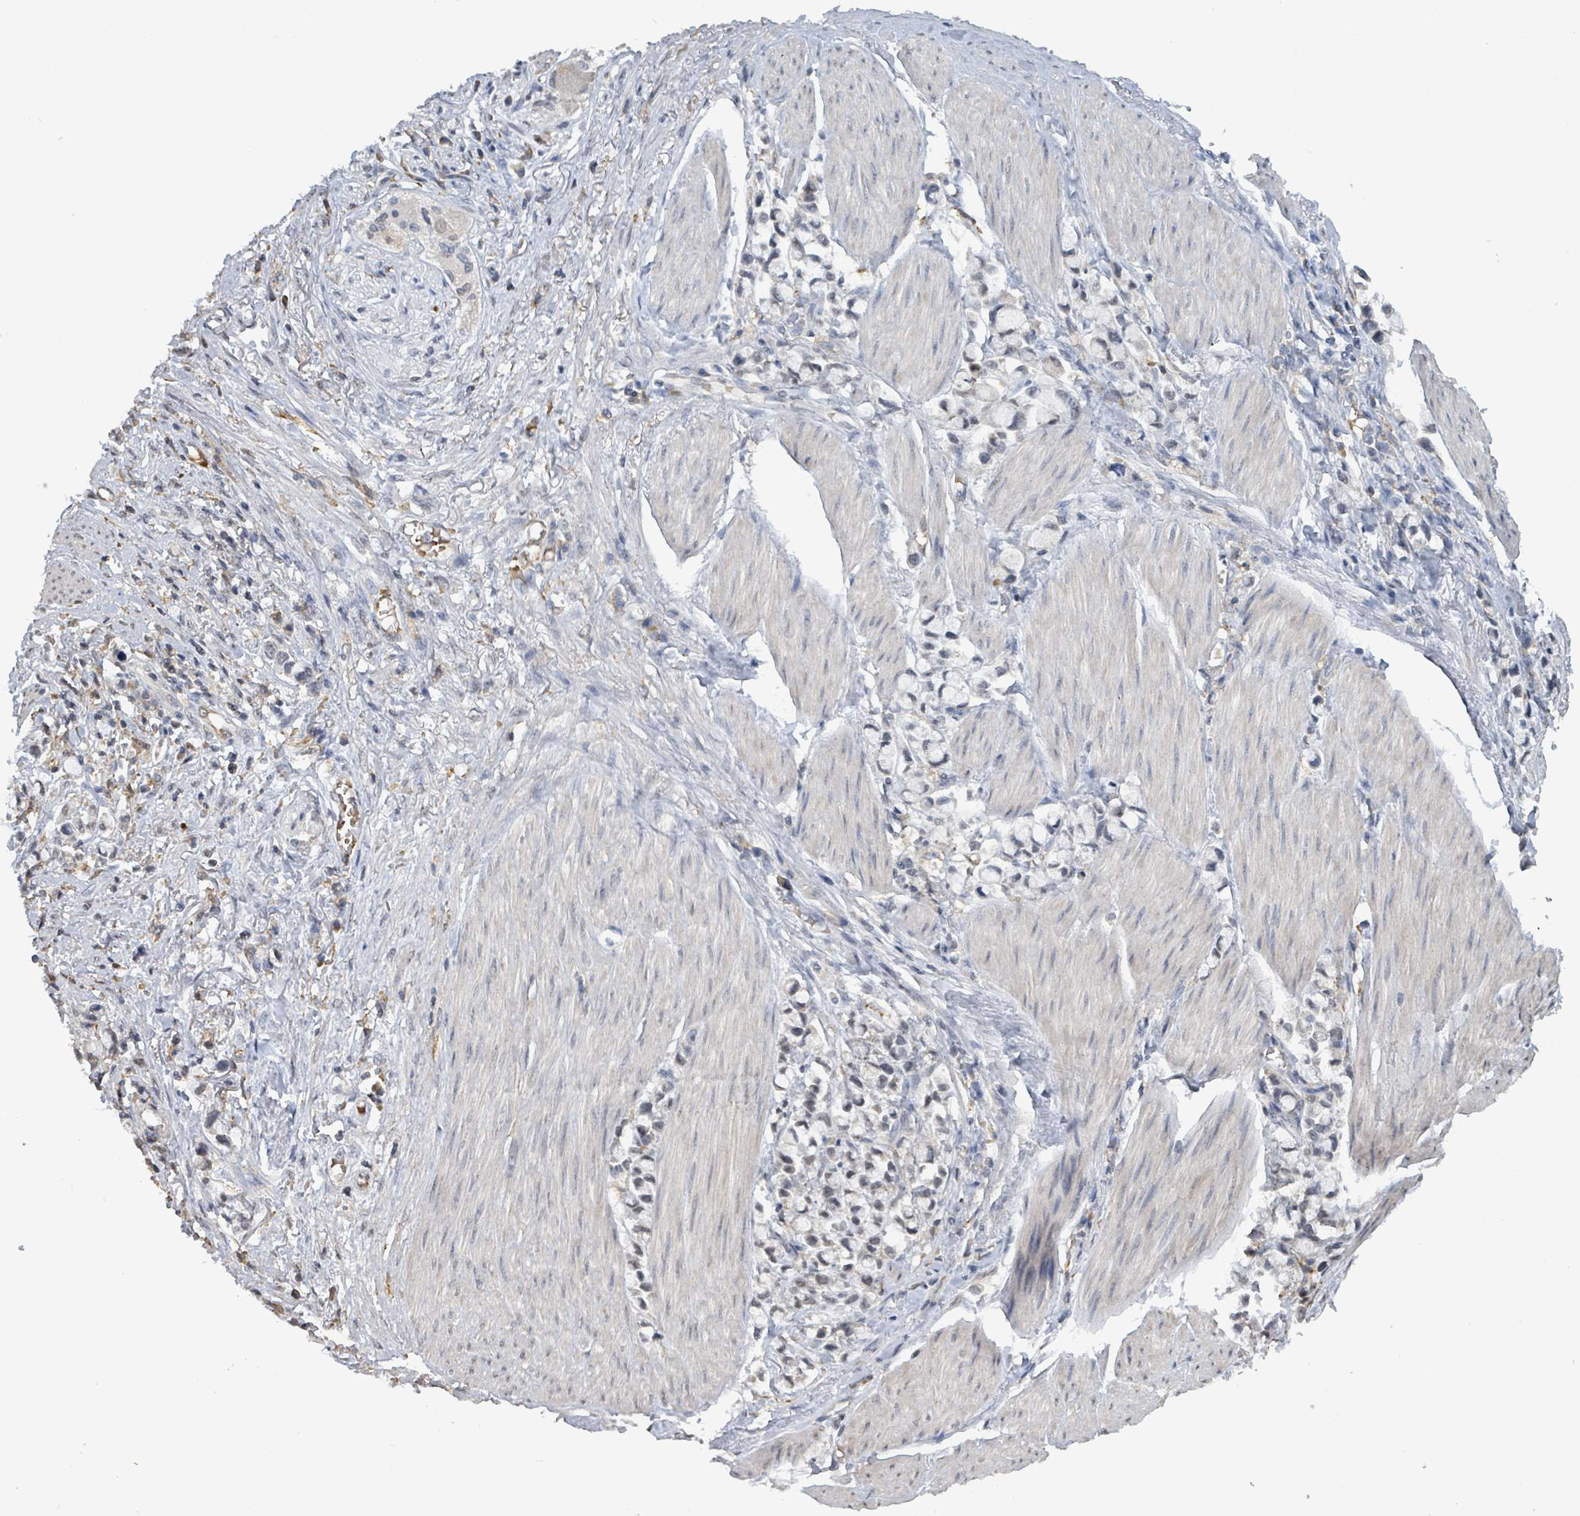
{"staining": {"intensity": "weak", "quantity": "25%-75%", "location": "nuclear"}, "tissue": "stomach cancer", "cell_type": "Tumor cells", "image_type": "cancer", "snomed": [{"axis": "morphology", "description": "Adenocarcinoma, NOS"}, {"axis": "topography", "description": "Stomach"}], "caption": "Stomach cancer was stained to show a protein in brown. There is low levels of weak nuclear staining in approximately 25%-75% of tumor cells.", "gene": "SEBOX", "patient": {"sex": "female", "age": 81}}